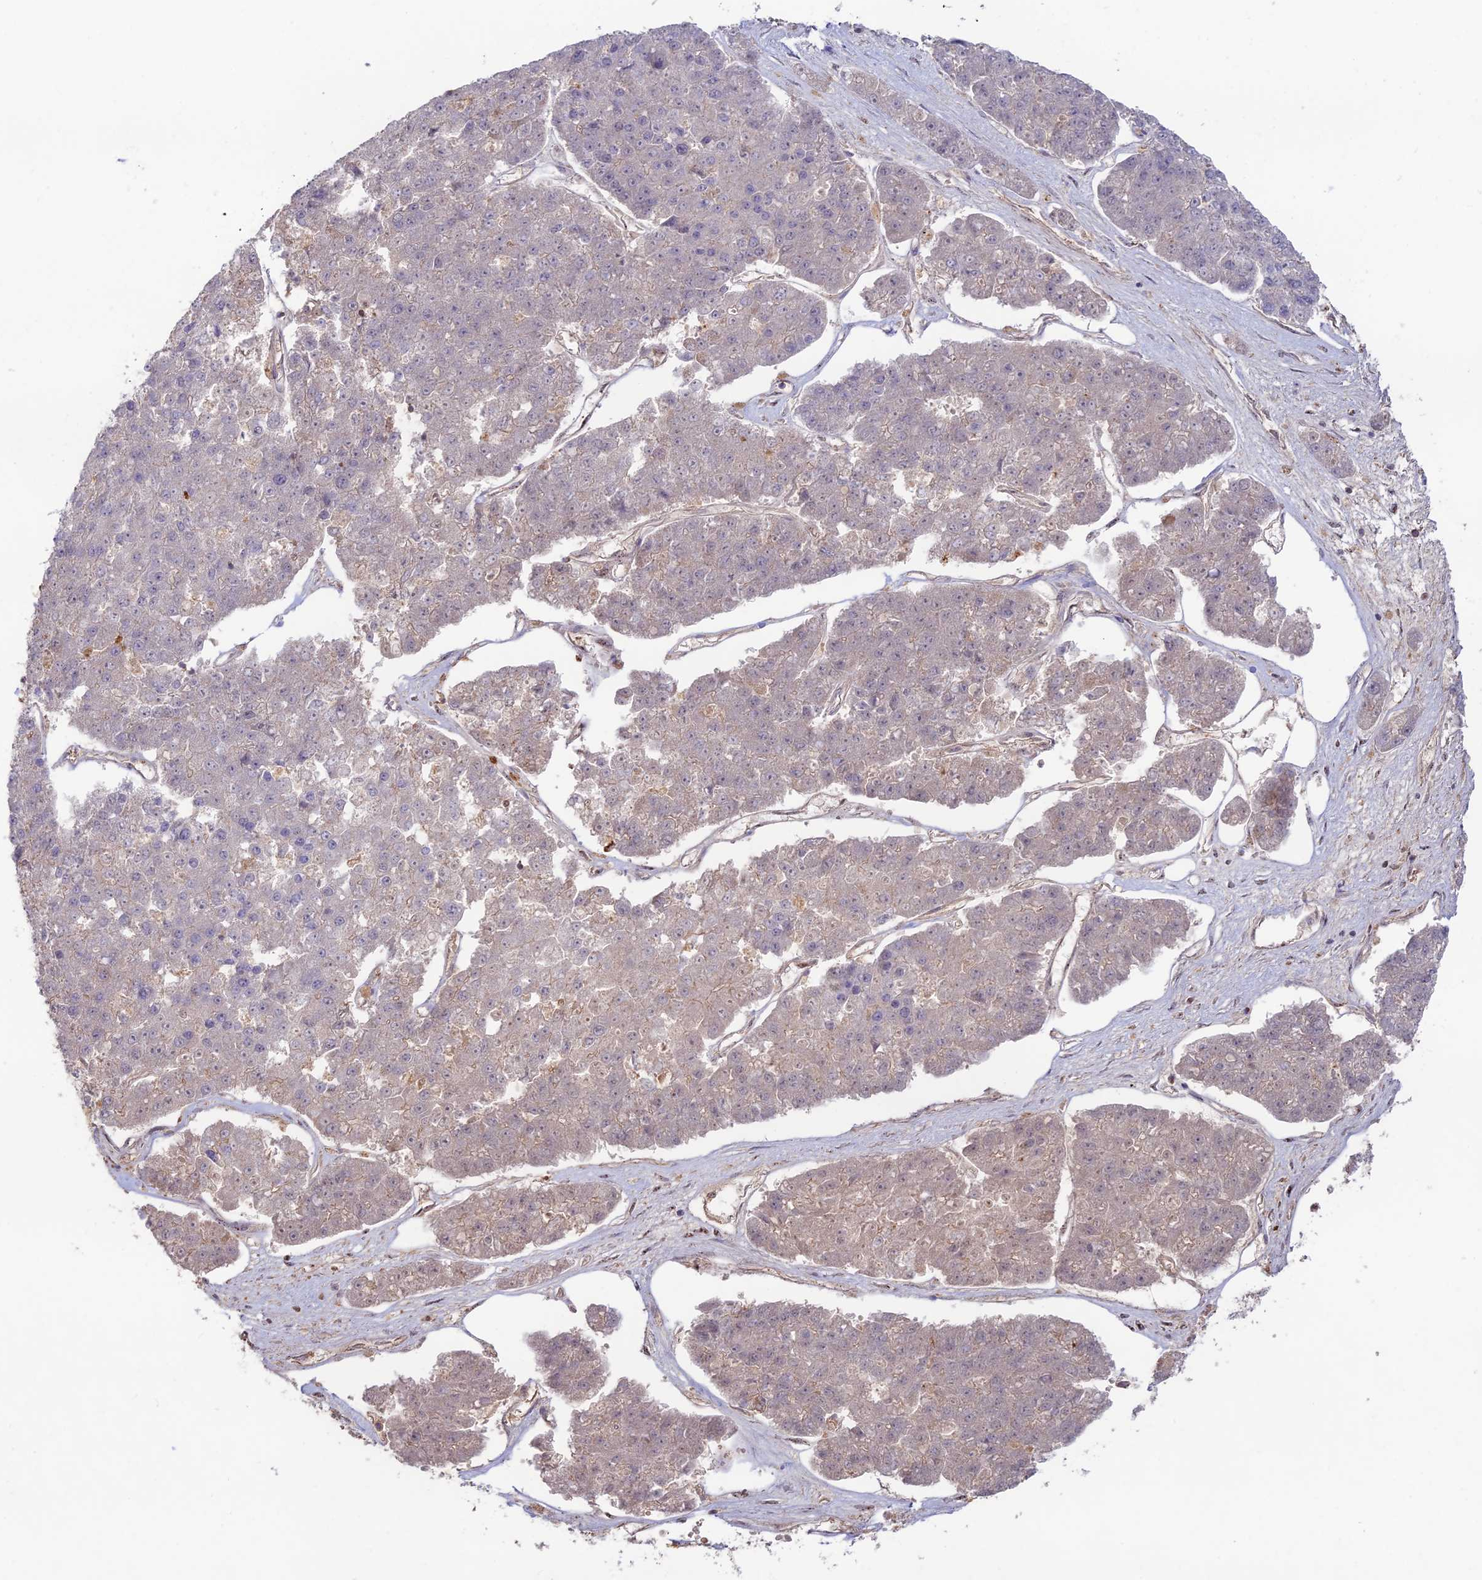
{"staining": {"intensity": "weak", "quantity": "<25%", "location": "cytoplasmic/membranous"}, "tissue": "pancreatic cancer", "cell_type": "Tumor cells", "image_type": "cancer", "snomed": [{"axis": "morphology", "description": "Adenocarcinoma, NOS"}, {"axis": "topography", "description": "Pancreas"}], "caption": "Immunohistochemistry photomicrograph of human pancreatic adenocarcinoma stained for a protein (brown), which exhibits no staining in tumor cells.", "gene": "CLCF1", "patient": {"sex": "male", "age": 50}}